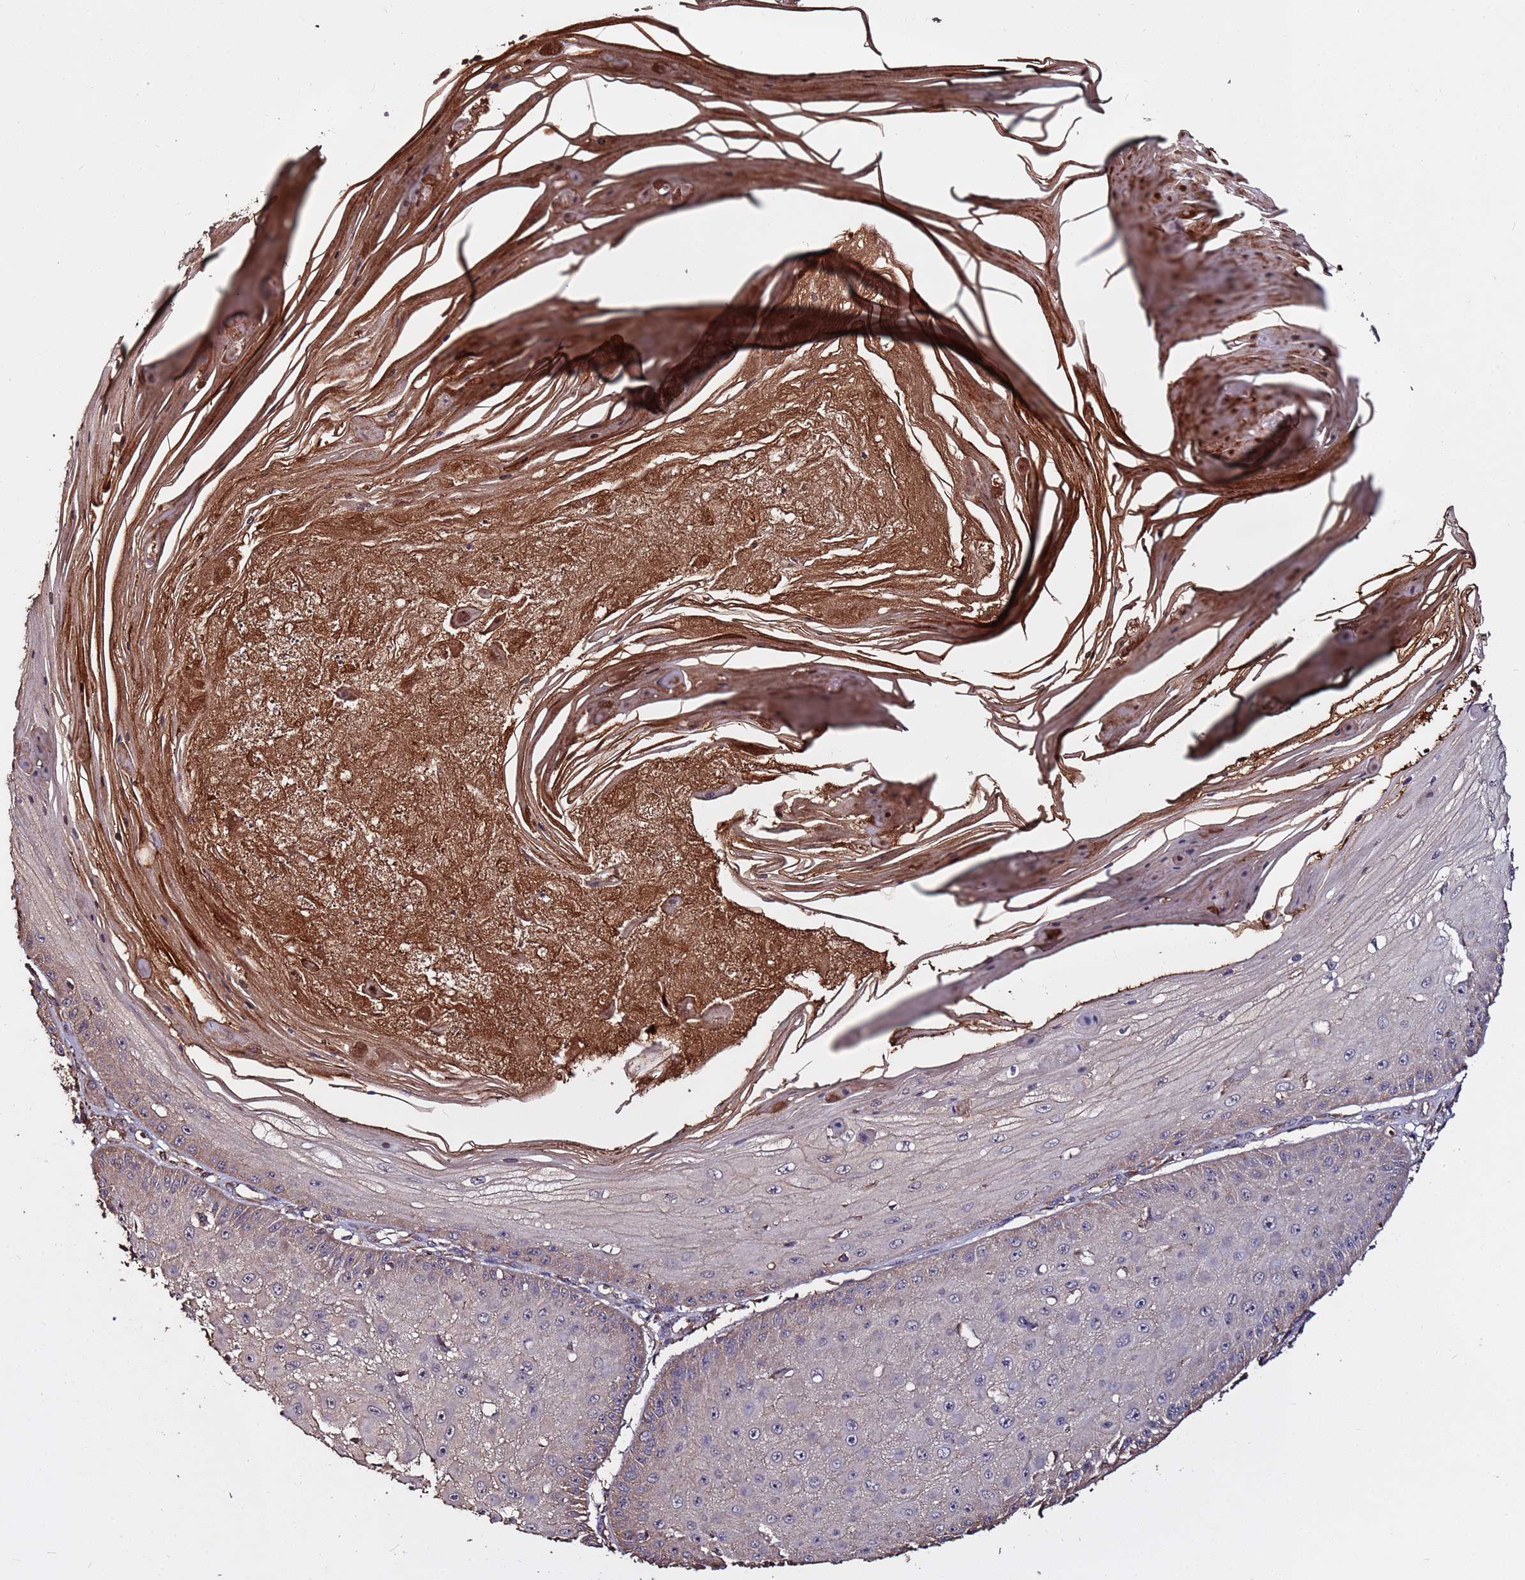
{"staining": {"intensity": "weak", "quantity": "<25%", "location": "cytoplasmic/membranous"}, "tissue": "skin cancer", "cell_type": "Tumor cells", "image_type": "cancer", "snomed": [{"axis": "morphology", "description": "Squamous cell carcinoma, NOS"}, {"axis": "topography", "description": "Skin"}], "caption": "Immunohistochemistry (IHC) micrograph of neoplastic tissue: skin cancer (squamous cell carcinoma) stained with DAB (3,3'-diaminobenzidine) displays no significant protein expression in tumor cells.", "gene": "RPS15A", "patient": {"sex": "male", "age": 70}}